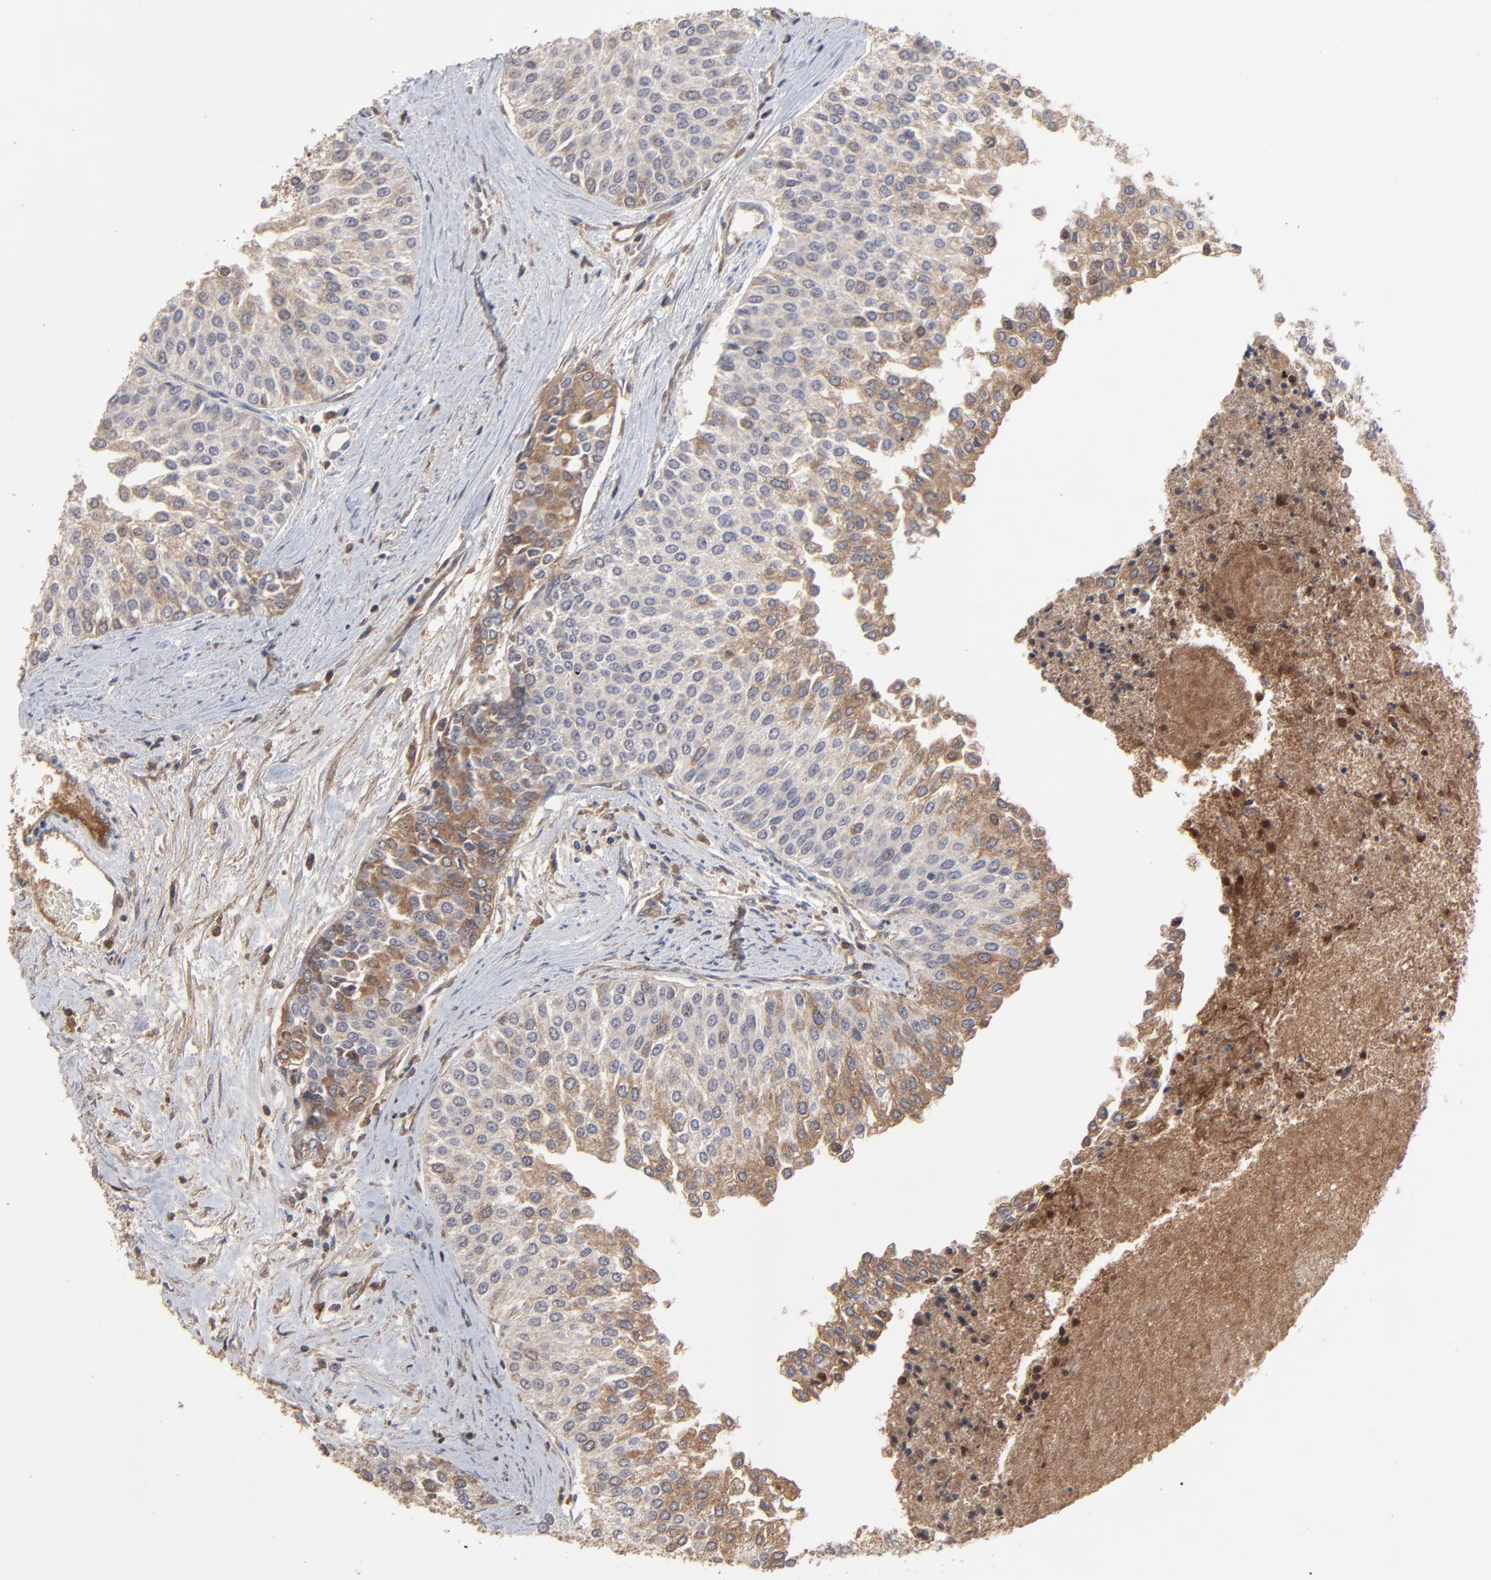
{"staining": {"intensity": "weak", "quantity": ">75%", "location": "nuclear"}, "tissue": "urothelial cancer", "cell_type": "Tumor cells", "image_type": "cancer", "snomed": [{"axis": "morphology", "description": "Urothelial carcinoma, Low grade"}, {"axis": "topography", "description": "Urinary bladder"}], "caption": "A brown stain labels weak nuclear staining of a protein in human urothelial carcinoma (low-grade) tumor cells.", "gene": "VPREB3", "patient": {"sex": "female", "age": 73}}